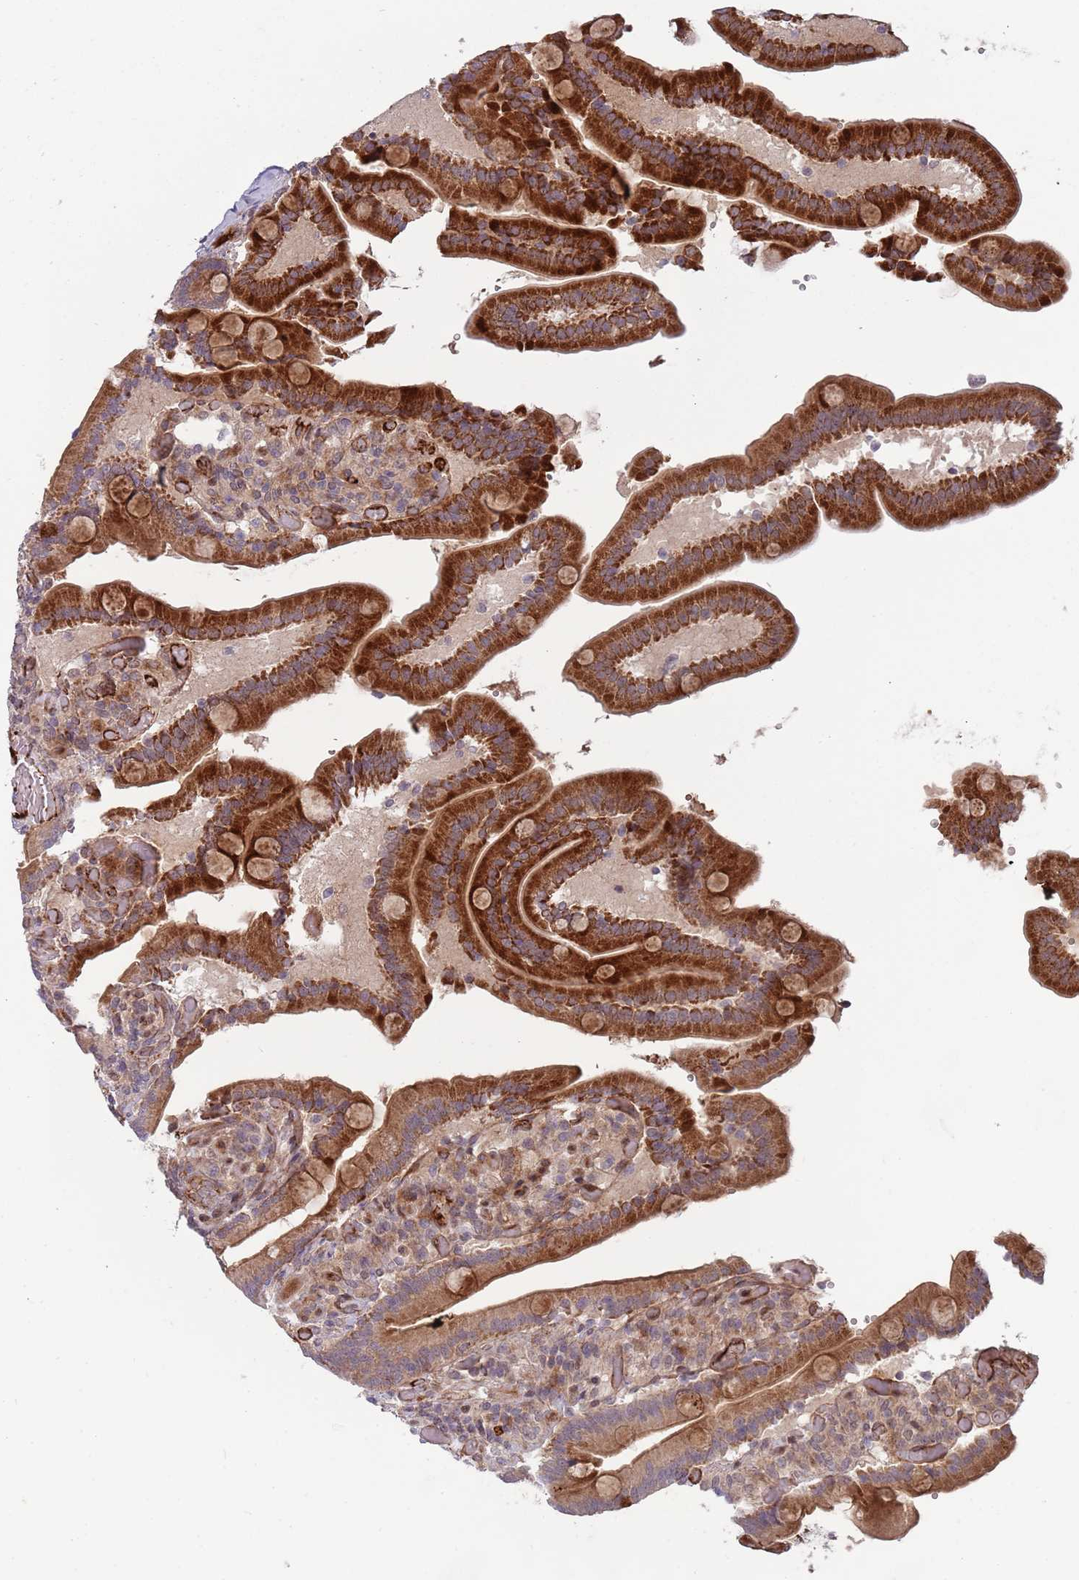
{"staining": {"intensity": "strong", "quantity": ">75%", "location": "cytoplasmic/membranous"}, "tissue": "duodenum", "cell_type": "Glandular cells", "image_type": "normal", "snomed": [{"axis": "morphology", "description": "Normal tissue, NOS"}, {"axis": "topography", "description": "Duodenum"}], "caption": "Immunohistochemistry micrograph of benign duodenum: human duodenum stained using immunohistochemistry (IHC) displays high levels of strong protein expression localized specifically in the cytoplasmic/membranous of glandular cells, appearing as a cytoplasmic/membranous brown color.", "gene": "NT5DC4", "patient": {"sex": "female", "age": 62}}